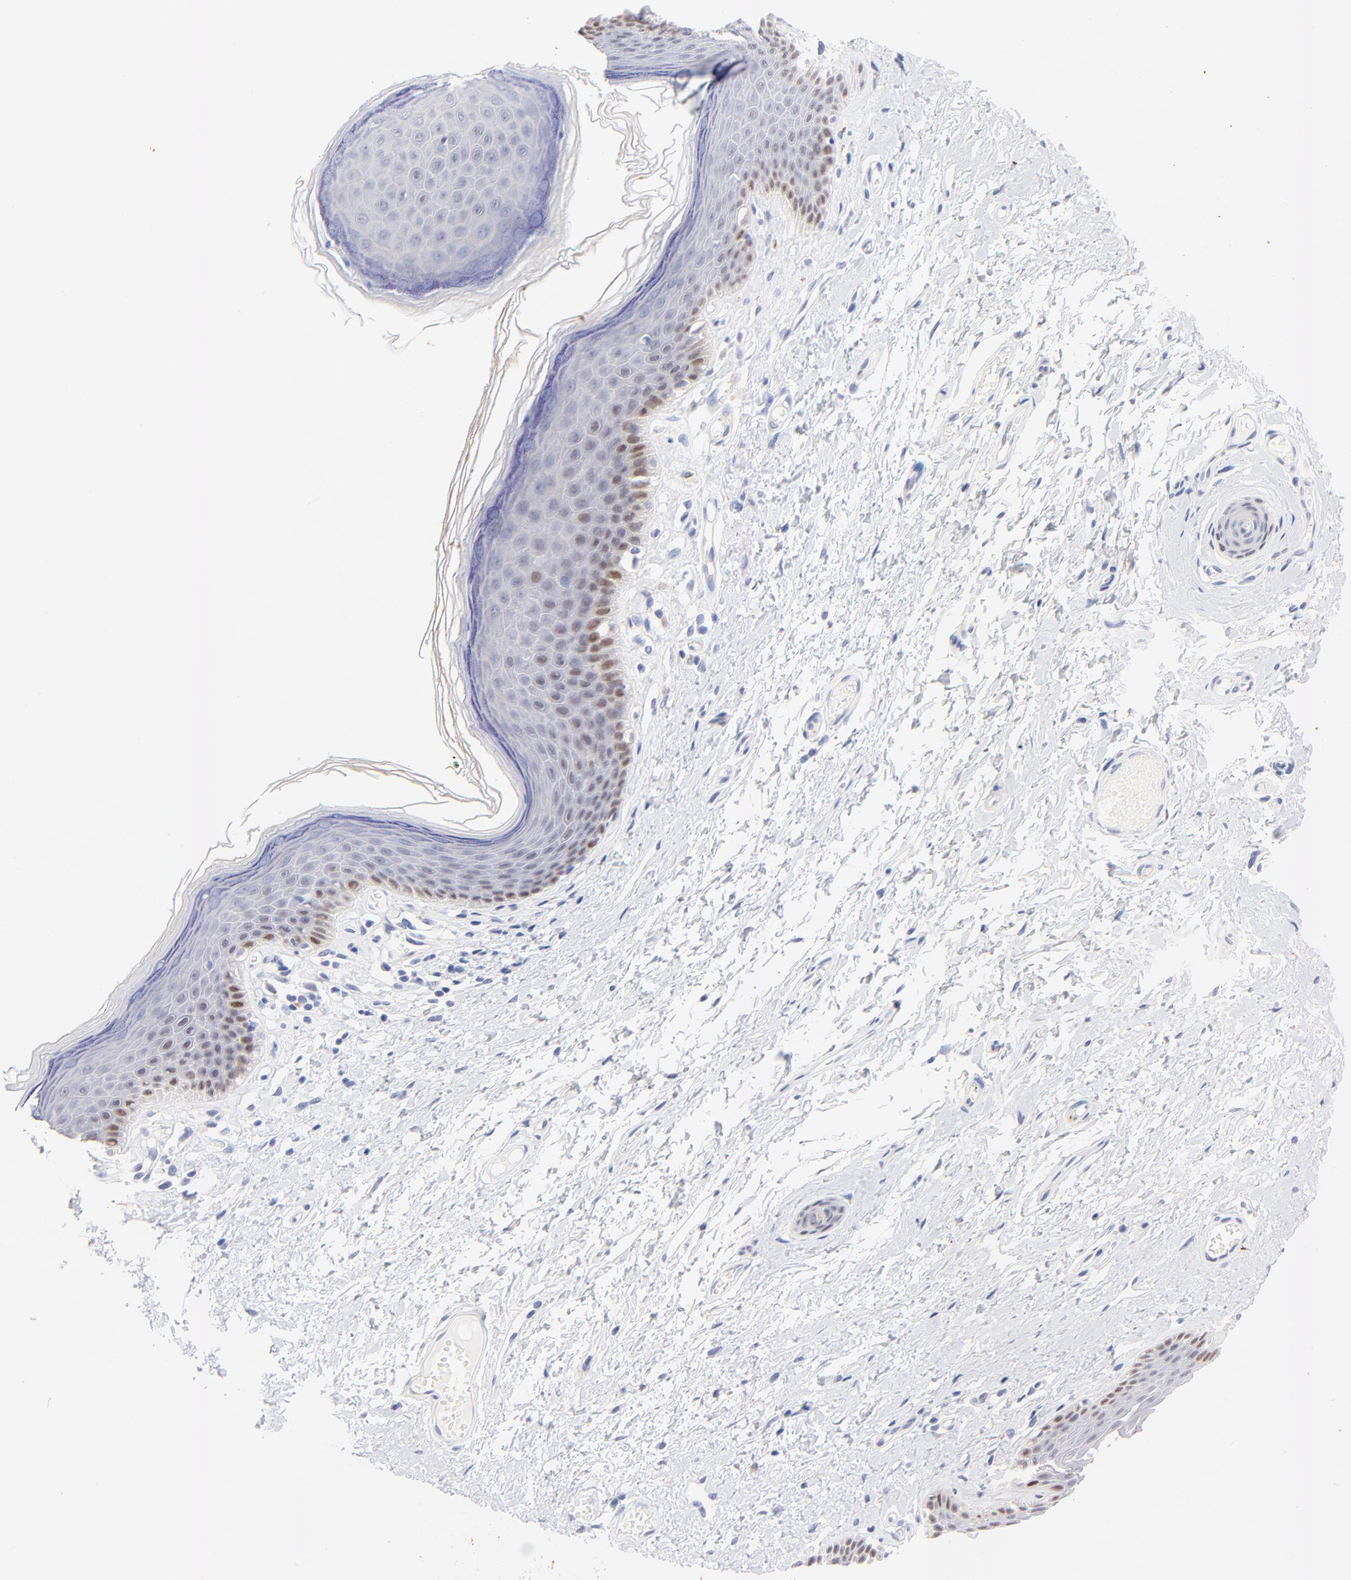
{"staining": {"intensity": "moderate", "quantity": "<25%", "location": "nuclear"}, "tissue": "skin", "cell_type": "Epidermal cells", "image_type": "normal", "snomed": [{"axis": "morphology", "description": "Normal tissue, NOS"}, {"axis": "morphology", "description": "Inflammation, NOS"}, {"axis": "topography", "description": "Vulva"}], "caption": "Epidermal cells demonstrate moderate nuclear staining in about <25% of cells in unremarkable skin. Immunohistochemistry stains the protein in brown and the nuclei are stained blue.", "gene": "FAM117B", "patient": {"sex": "female", "age": 84}}